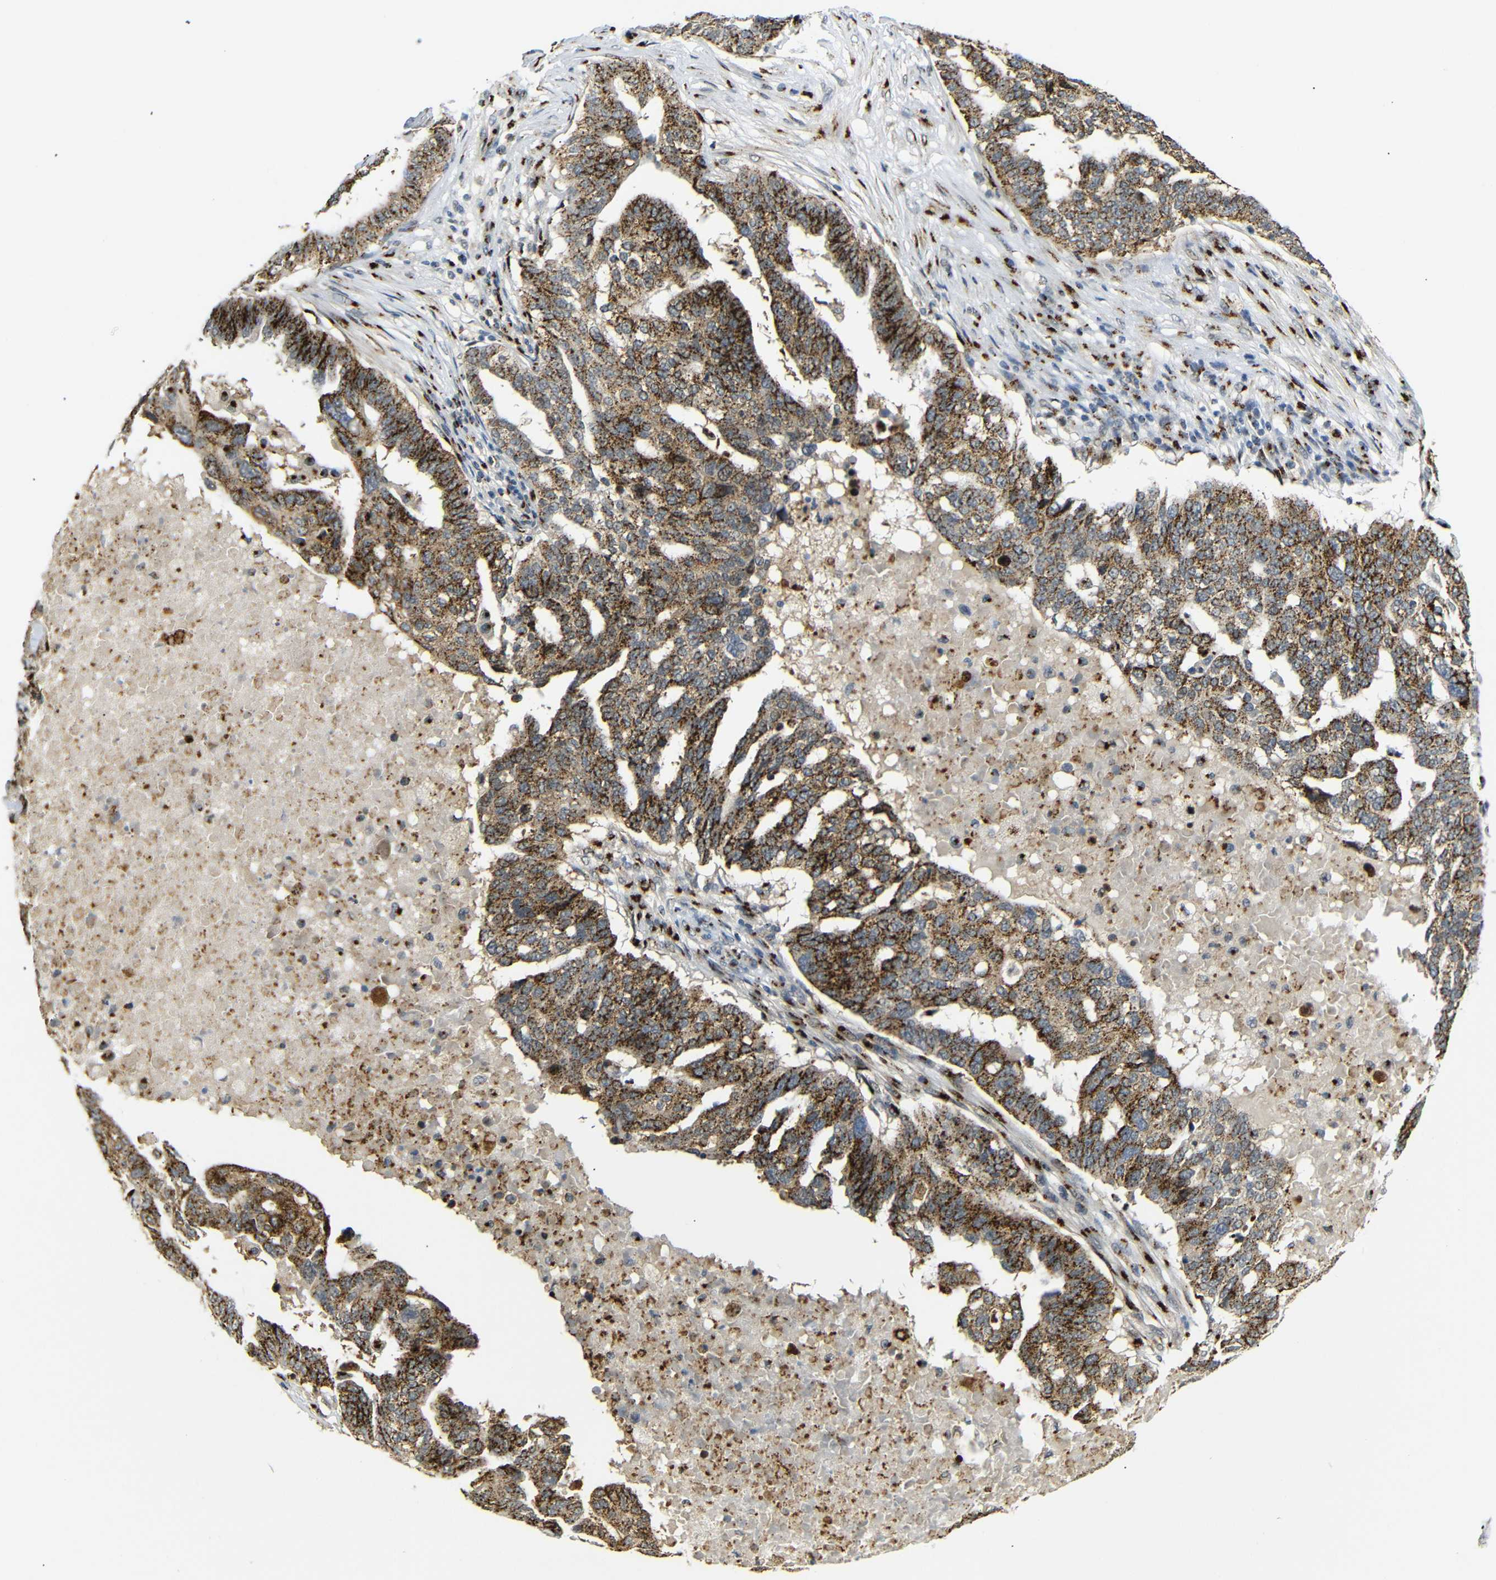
{"staining": {"intensity": "strong", "quantity": ">75%", "location": "cytoplasmic/membranous"}, "tissue": "ovarian cancer", "cell_type": "Tumor cells", "image_type": "cancer", "snomed": [{"axis": "morphology", "description": "Cystadenocarcinoma, serous, NOS"}, {"axis": "topography", "description": "Ovary"}], "caption": "The image shows immunohistochemical staining of ovarian cancer. There is strong cytoplasmic/membranous staining is identified in approximately >75% of tumor cells.", "gene": "TGOLN2", "patient": {"sex": "female", "age": 59}}